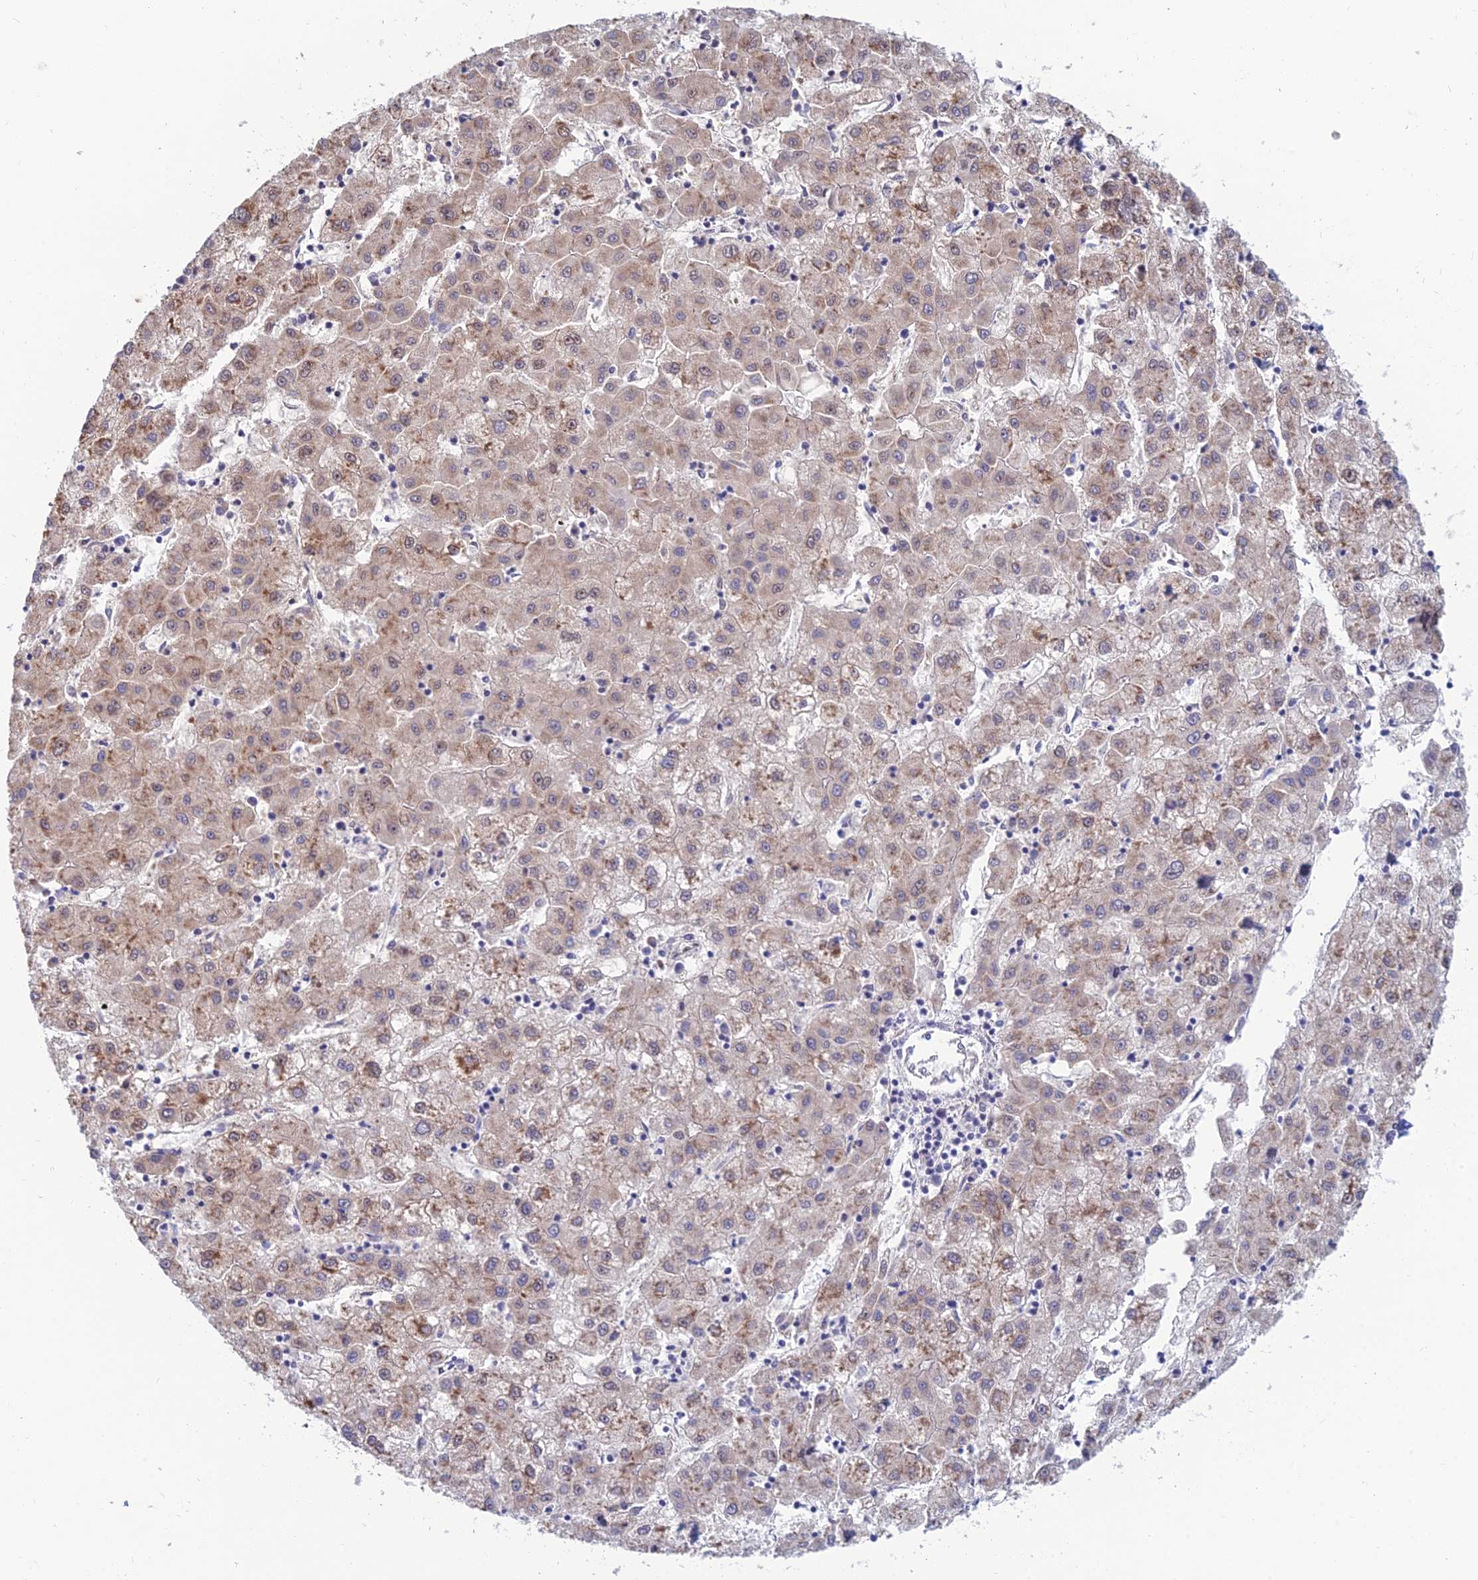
{"staining": {"intensity": "weak", "quantity": "25%-75%", "location": "cytoplasmic/membranous"}, "tissue": "liver cancer", "cell_type": "Tumor cells", "image_type": "cancer", "snomed": [{"axis": "morphology", "description": "Carcinoma, Hepatocellular, NOS"}, {"axis": "topography", "description": "Liver"}], "caption": "Immunohistochemical staining of liver cancer (hepatocellular carcinoma) reveals low levels of weak cytoplasmic/membranous expression in about 25%-75% of tumor cells.", "gene": "DNPEP", "patient": {"sex": "male", "age": 72}}